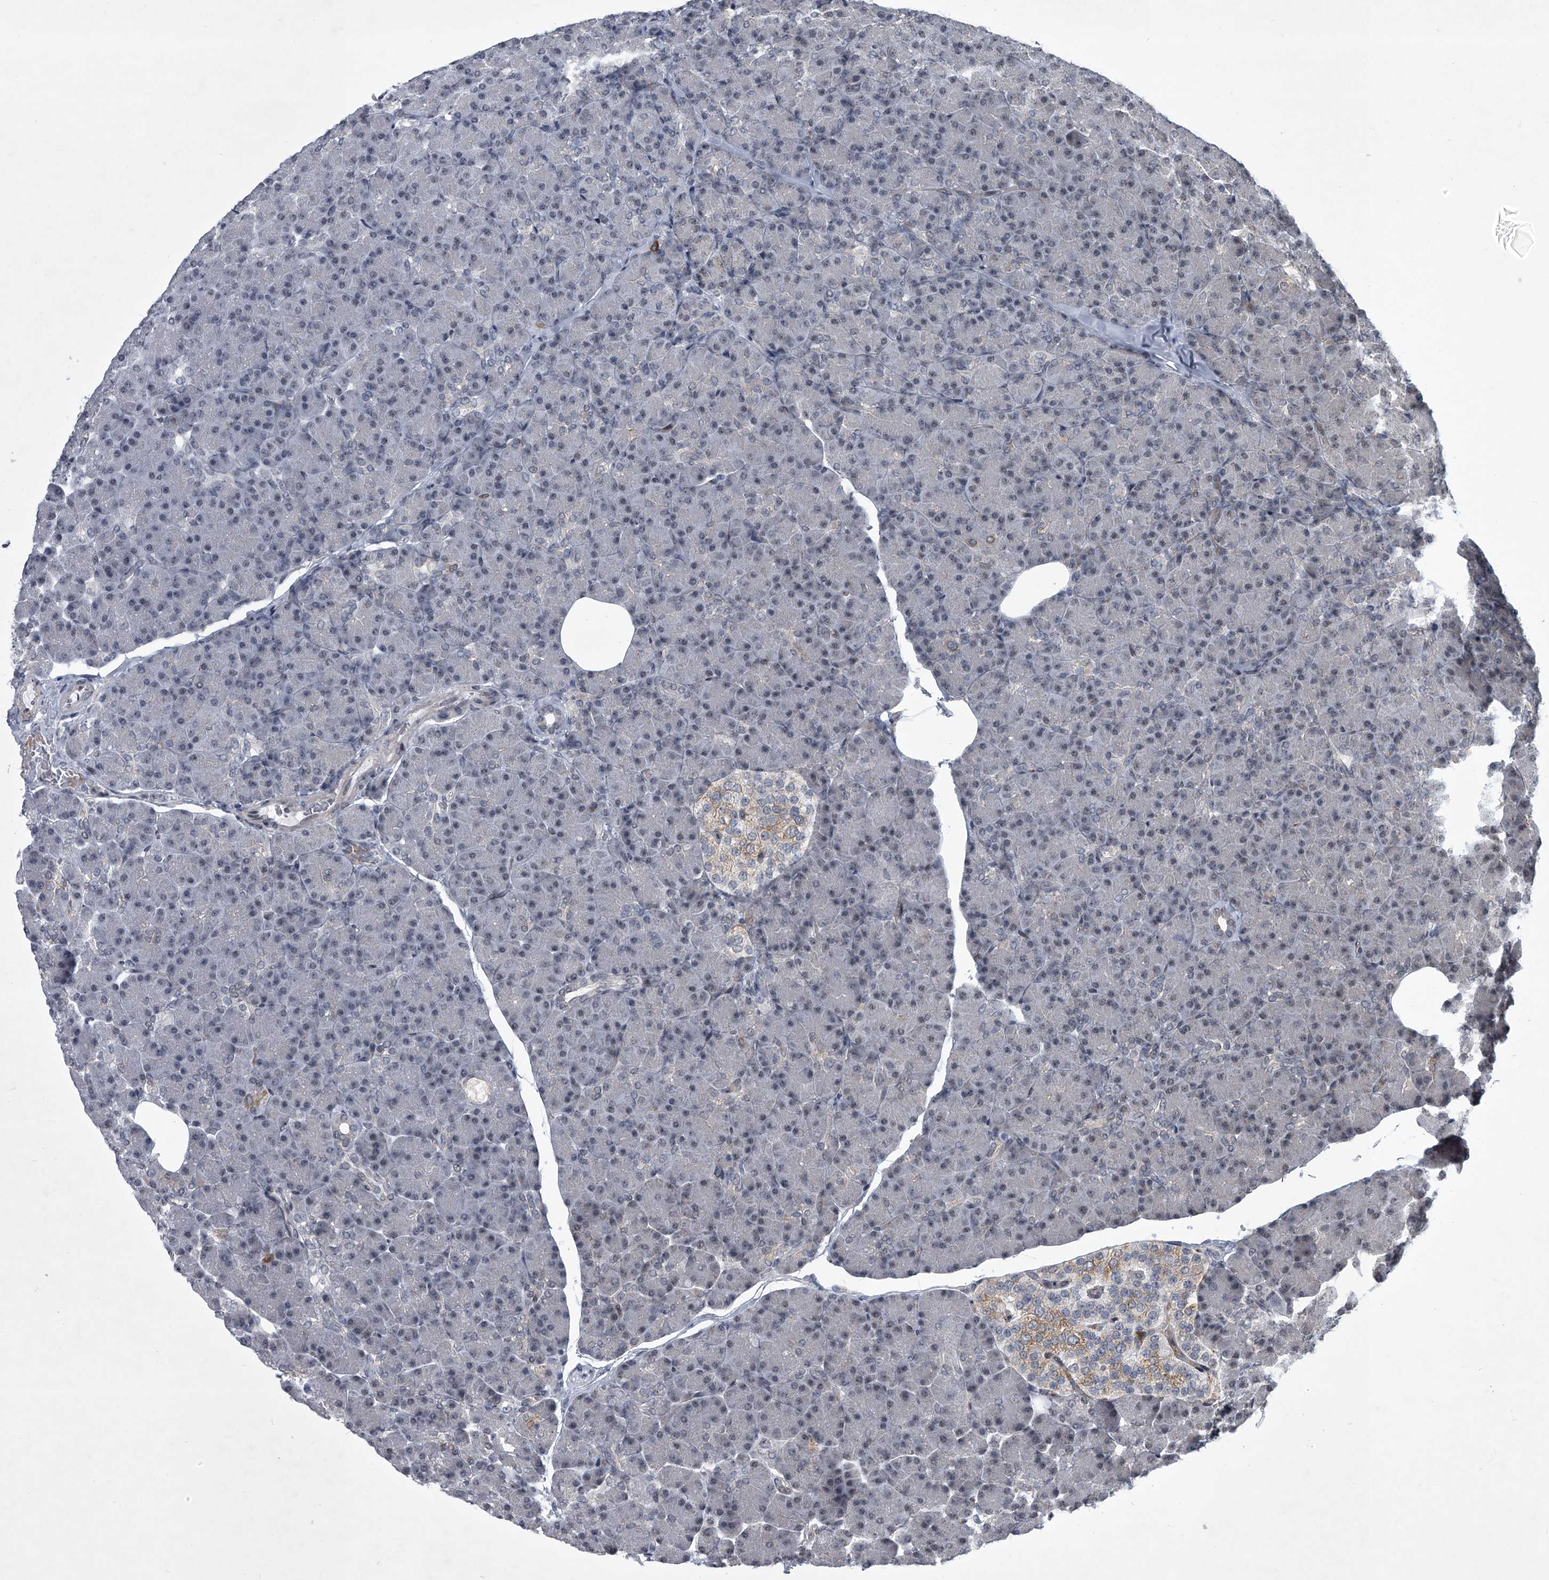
{"staining": {"intensity": "moderate", "quantity": "<25%", "location": "cytoplasmic/membranous"}, "tissue": "pancreas", "cell_type": "Exocrine glandular cells", "image_type": "normal", "snomed": [{"axis": "morphology", "description": "Normal tissue, NOS"}, {"axis": "topography", "description": "Pancreas"}], "caption": "About <25% of exocrine glandular cells in benign pancreas show moderate cytoplasmic/membranous protein expression as visualized by brown immunohistochemical staining.", "gene": "MLLT1", "patient": {"sex": "female", "age": 43}}